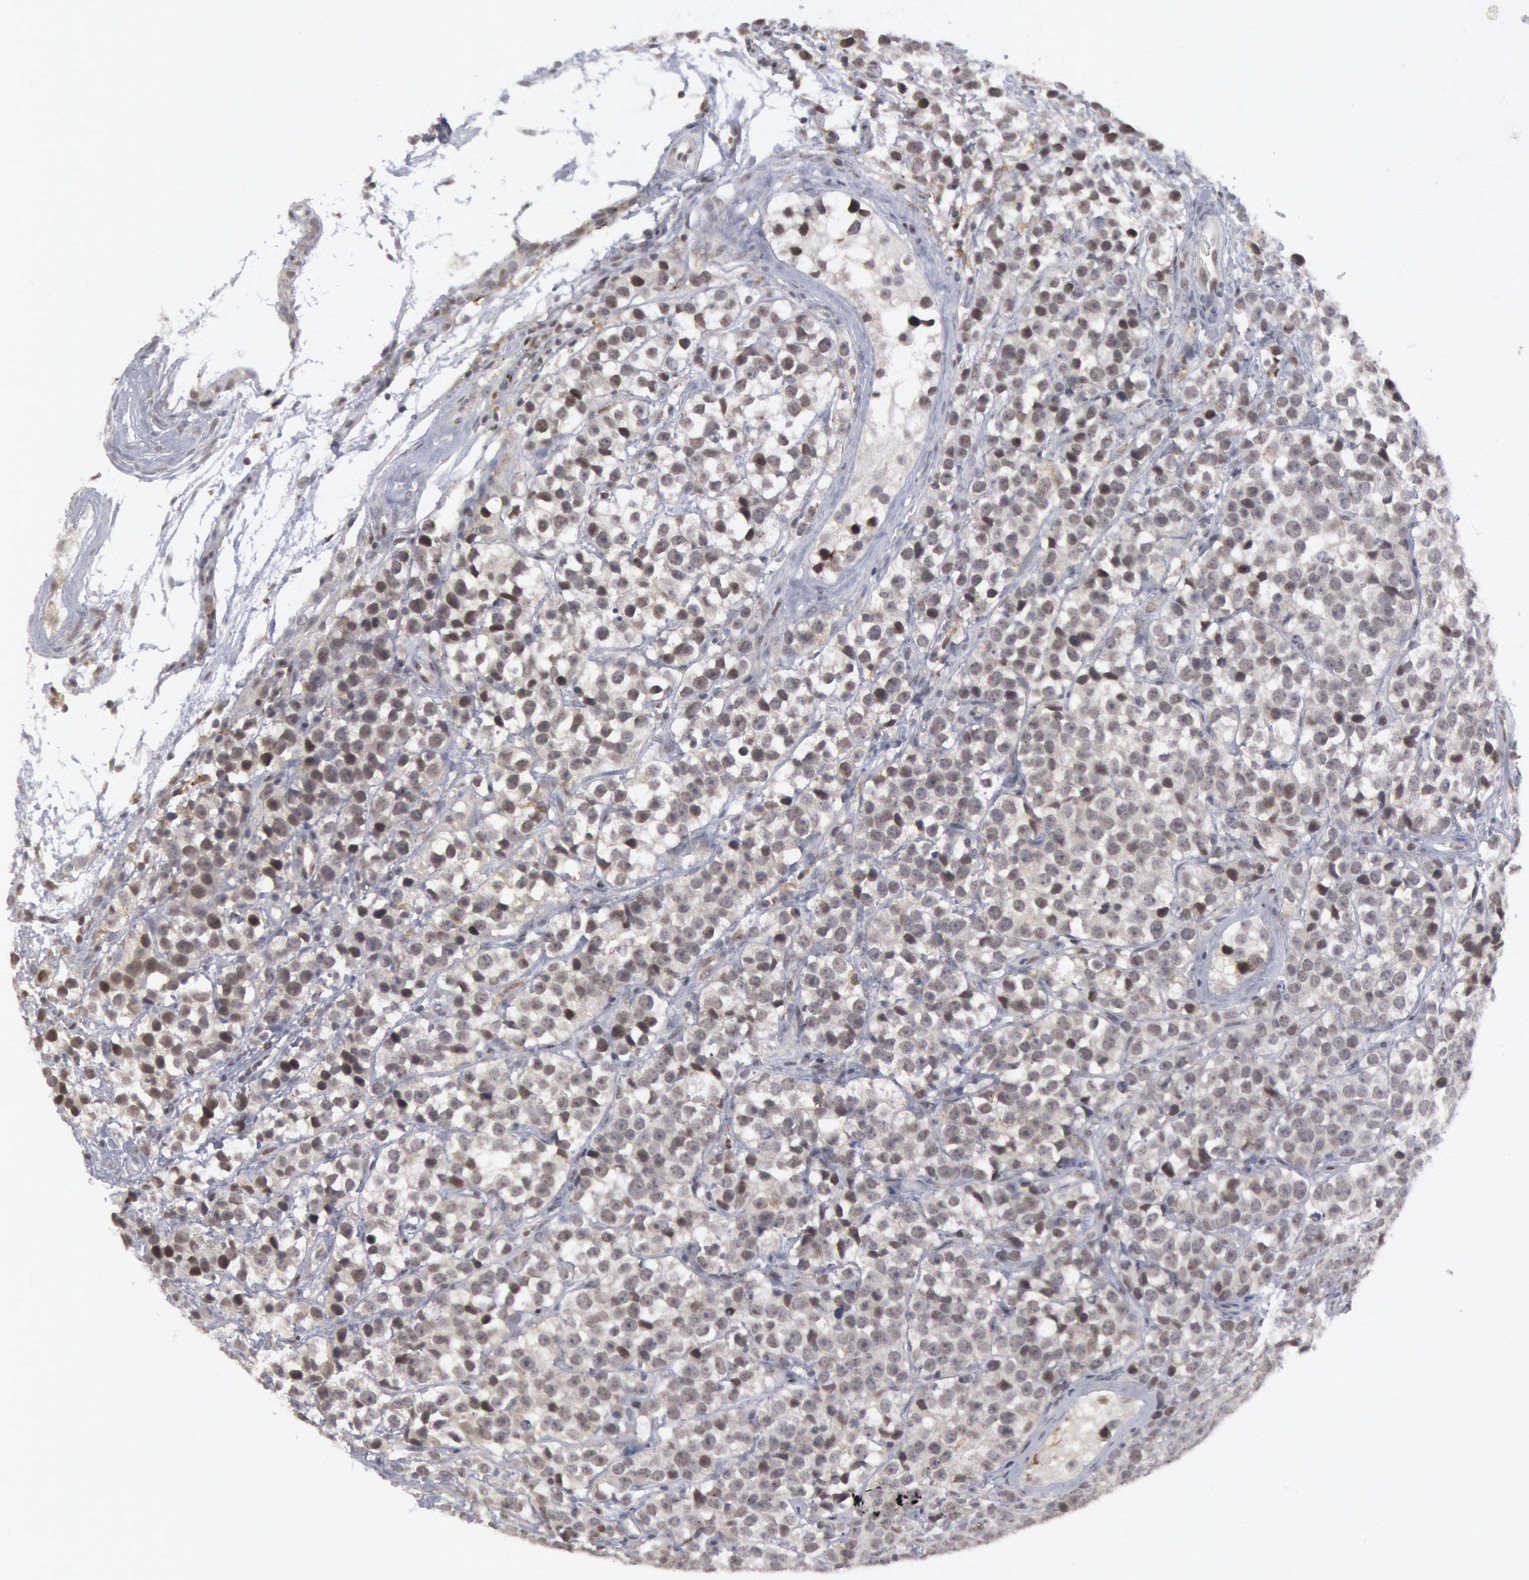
{"staining": {"intensity": "weak", "quantity": "<25%", "location": "nuclear"}, "tissue": "testis cancer", "cell_type": "Tumor cells", "image_type": "cancer", "snomed": [{"axis": "morphology", "description": "Seminoma, NOS"}, {"axis": "topography", "description": "Testis"}], "caption": "High magnification brightfield microscopy of seminoma (testis) stained with DAB (brown) and counterstained with hematoxylin (blue): tumor cells show no significant staining.", "gene": "FOXO1", "patient": {"sex": "male", "age": 25}}